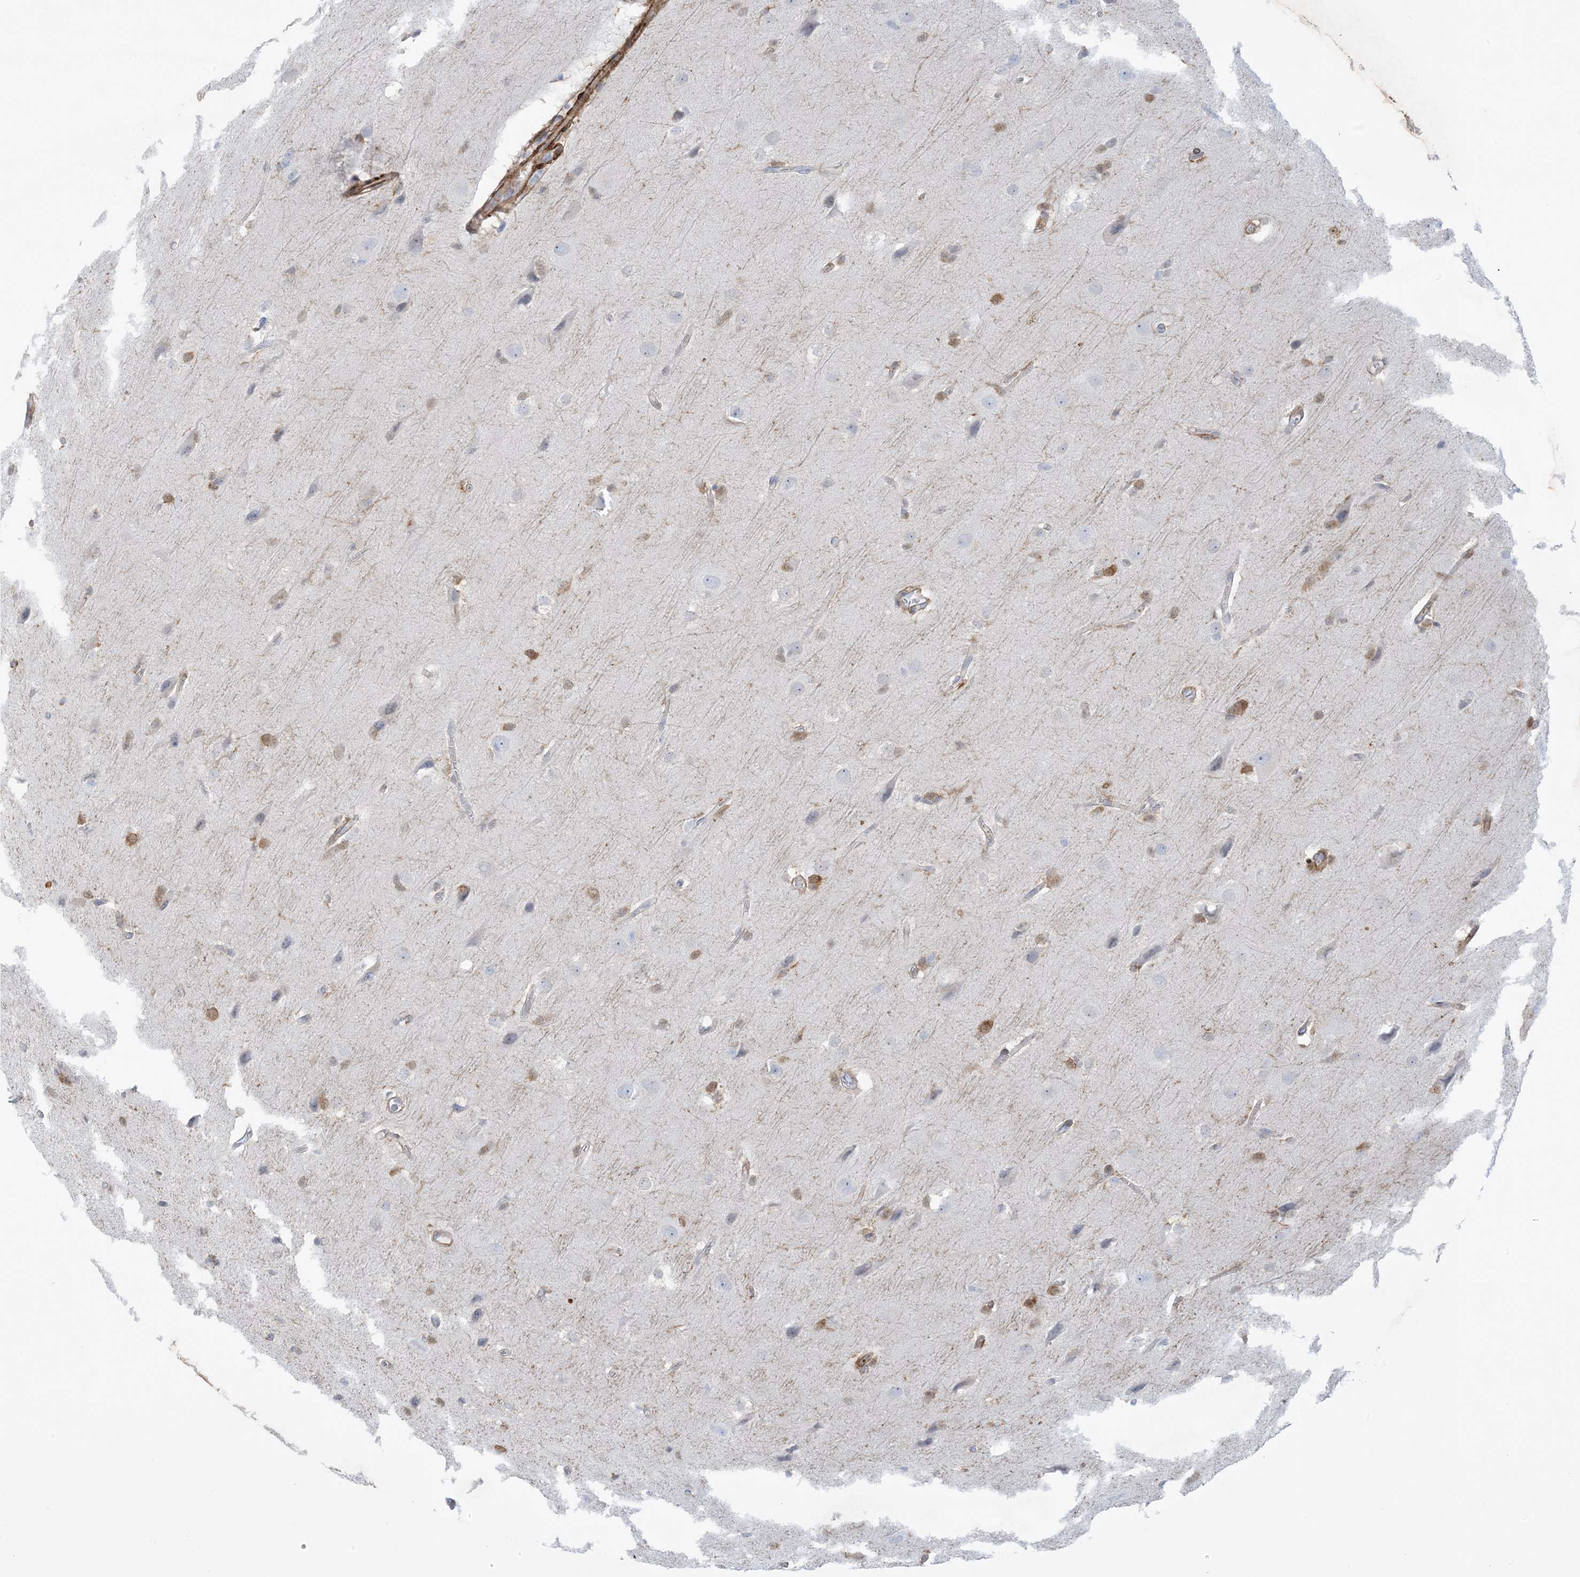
{"staining": {"intensity": "negative", "quantity": "none", "location": "none"}, "tissue": "glioma", "cell_type": "Tumor cells", "image_type": "cancer", "snomed": [{"axis": "morphology", "description": "Glioma, malignant, Low grade"}, {"axis": "topography", "description": "Brain"}], "caption": "Tumor cells show no significant protein staining in glioma.", "gene": "ICMT", "patient": {"sex": "female", "age": 37}}